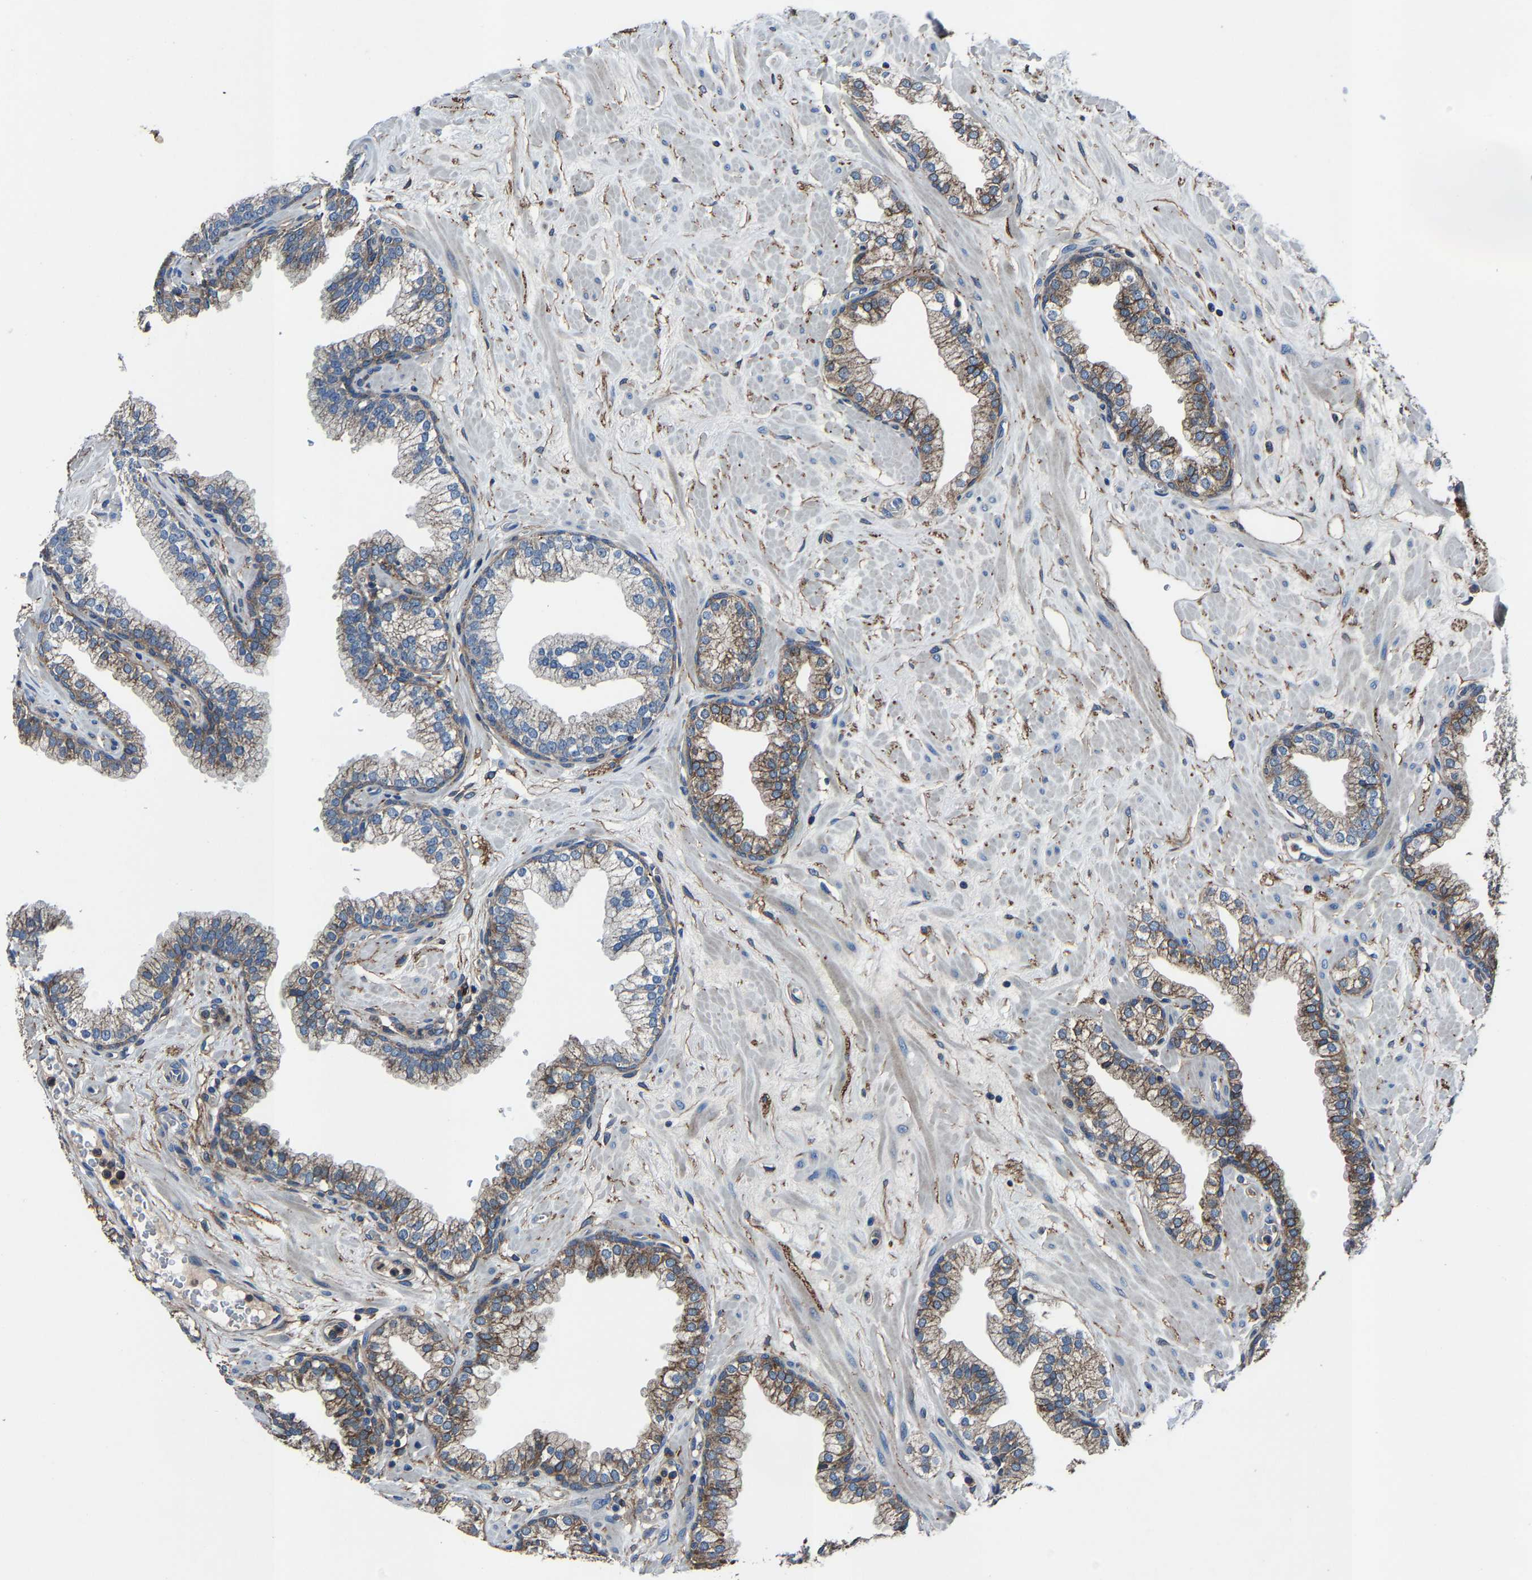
{"staining": {"intensity": "moderate", "quantity": ">75%", "location": "cytoplasmic/membranous"}, "tissue": "prostate", "cell_type": "Glandular cells", "image_type": "normal", "snomed": [{"axis": "morphology", "description": "Normal tissue, NOS"}, {"axis": "morphology", "description": "Urothelial carcinoma, Low grade"}, {"axis": "topography", "description": "Urinary bladder"}, {"axis": "topography", "description": "Prostate"}], "caption": "Protein expression analysis of normal human prostate reveals moderate cytoplasmic/membranous staining in approximately >75% of glandular cells.", "gene": "KIAA1958", "patient": {"sex": "male", "age": 60}}